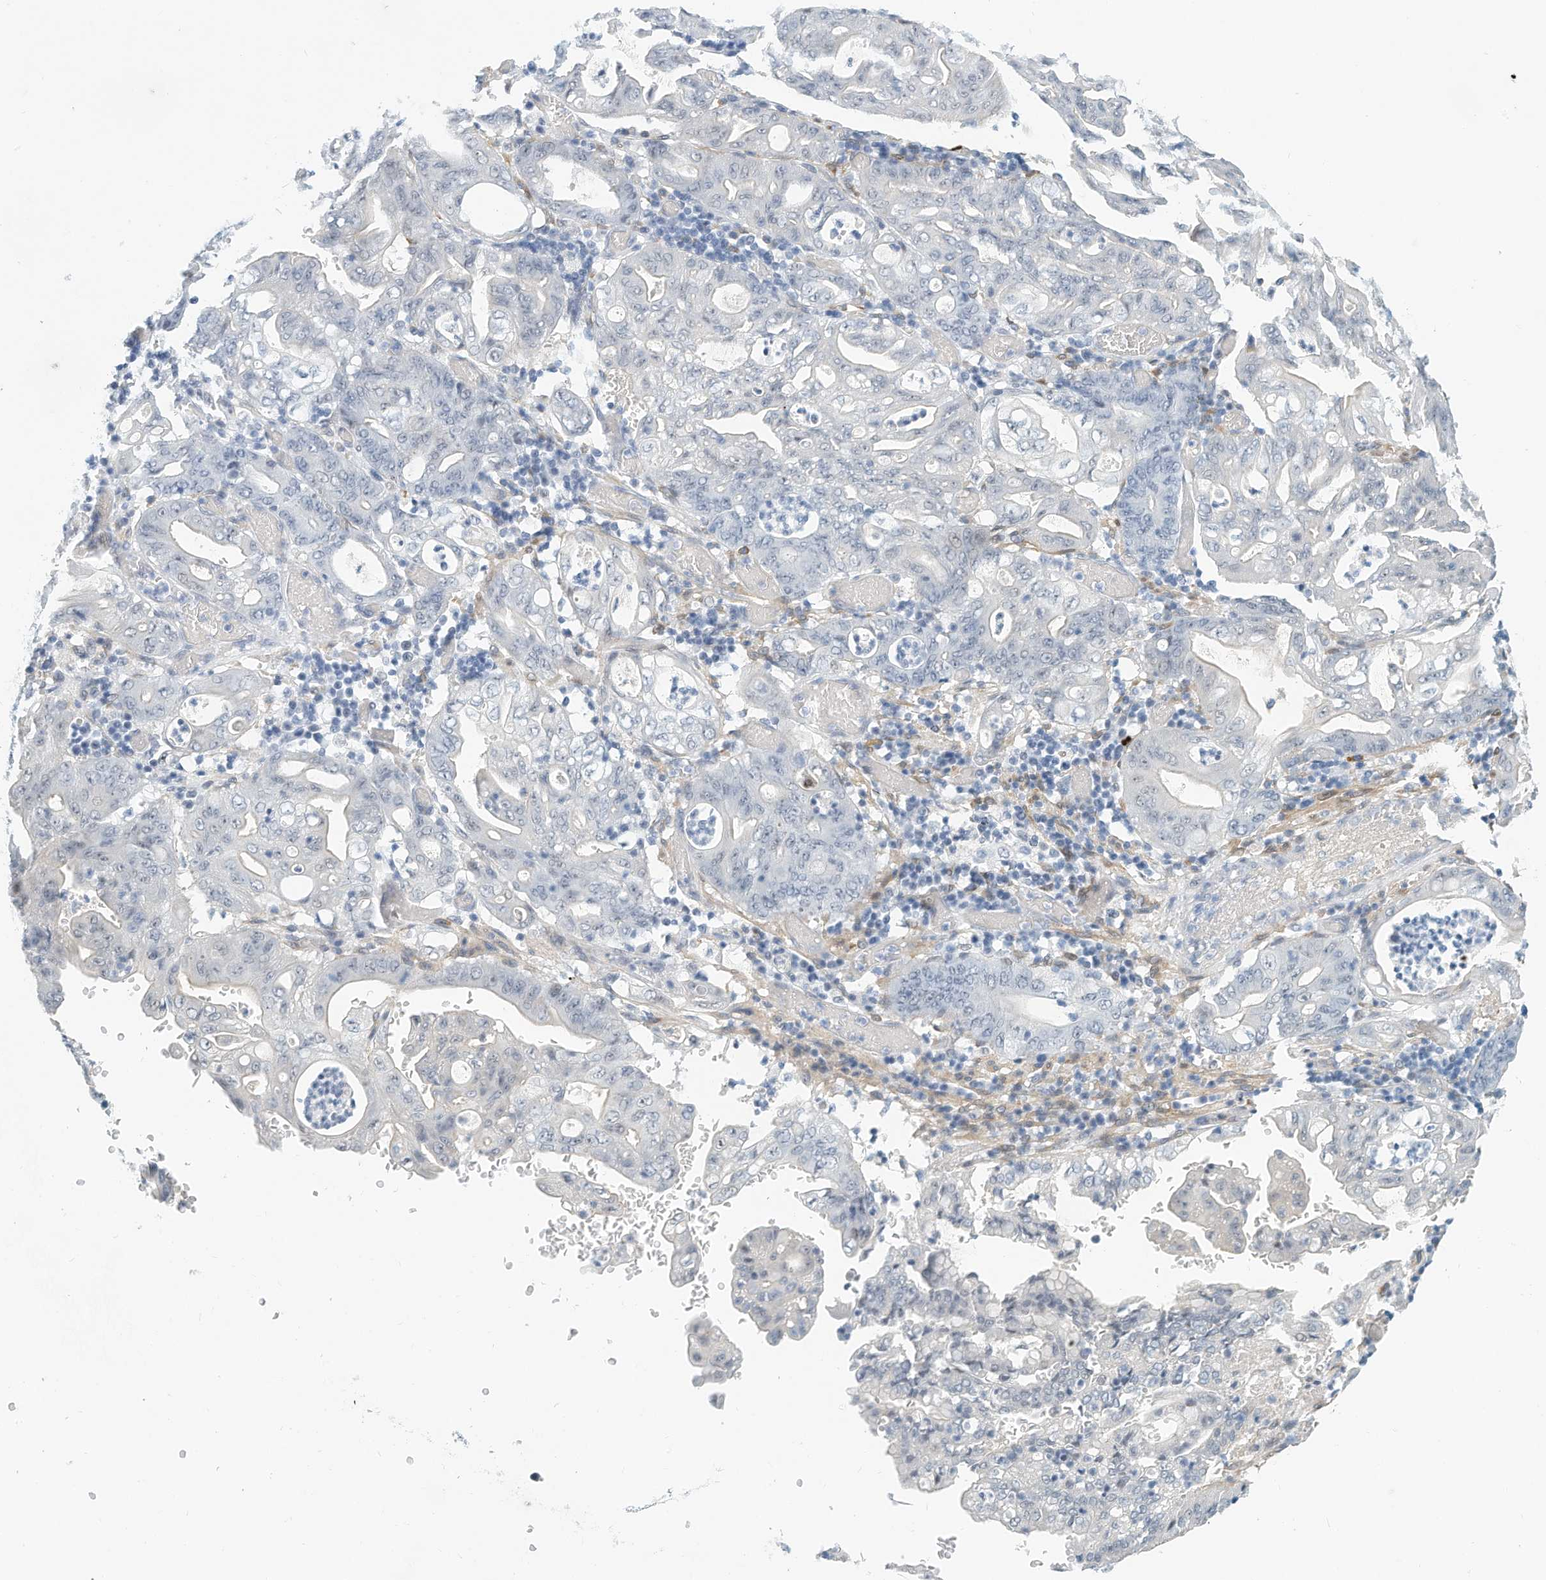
{"staining": {"intensity": "negative", "quantity": "none", "location": "none"}, "tissue": "stomach cancer", "cell_type": "Tumor cells", "image_type": "cancer", "snomed": [{"axis": "morphology", "description": "Adenocarcinoma, NOS"}, {"axis": "topography", "description": "Stomach"}], "caption": "Micrograph shows no protein expression in tumor cells of stomach cancer (adenocarcinoma) tissue. (DAB immunohistochemistry, high magnification).", "gene": "ARHGAP28", "patient": {"sex": "female", "age": 73}}